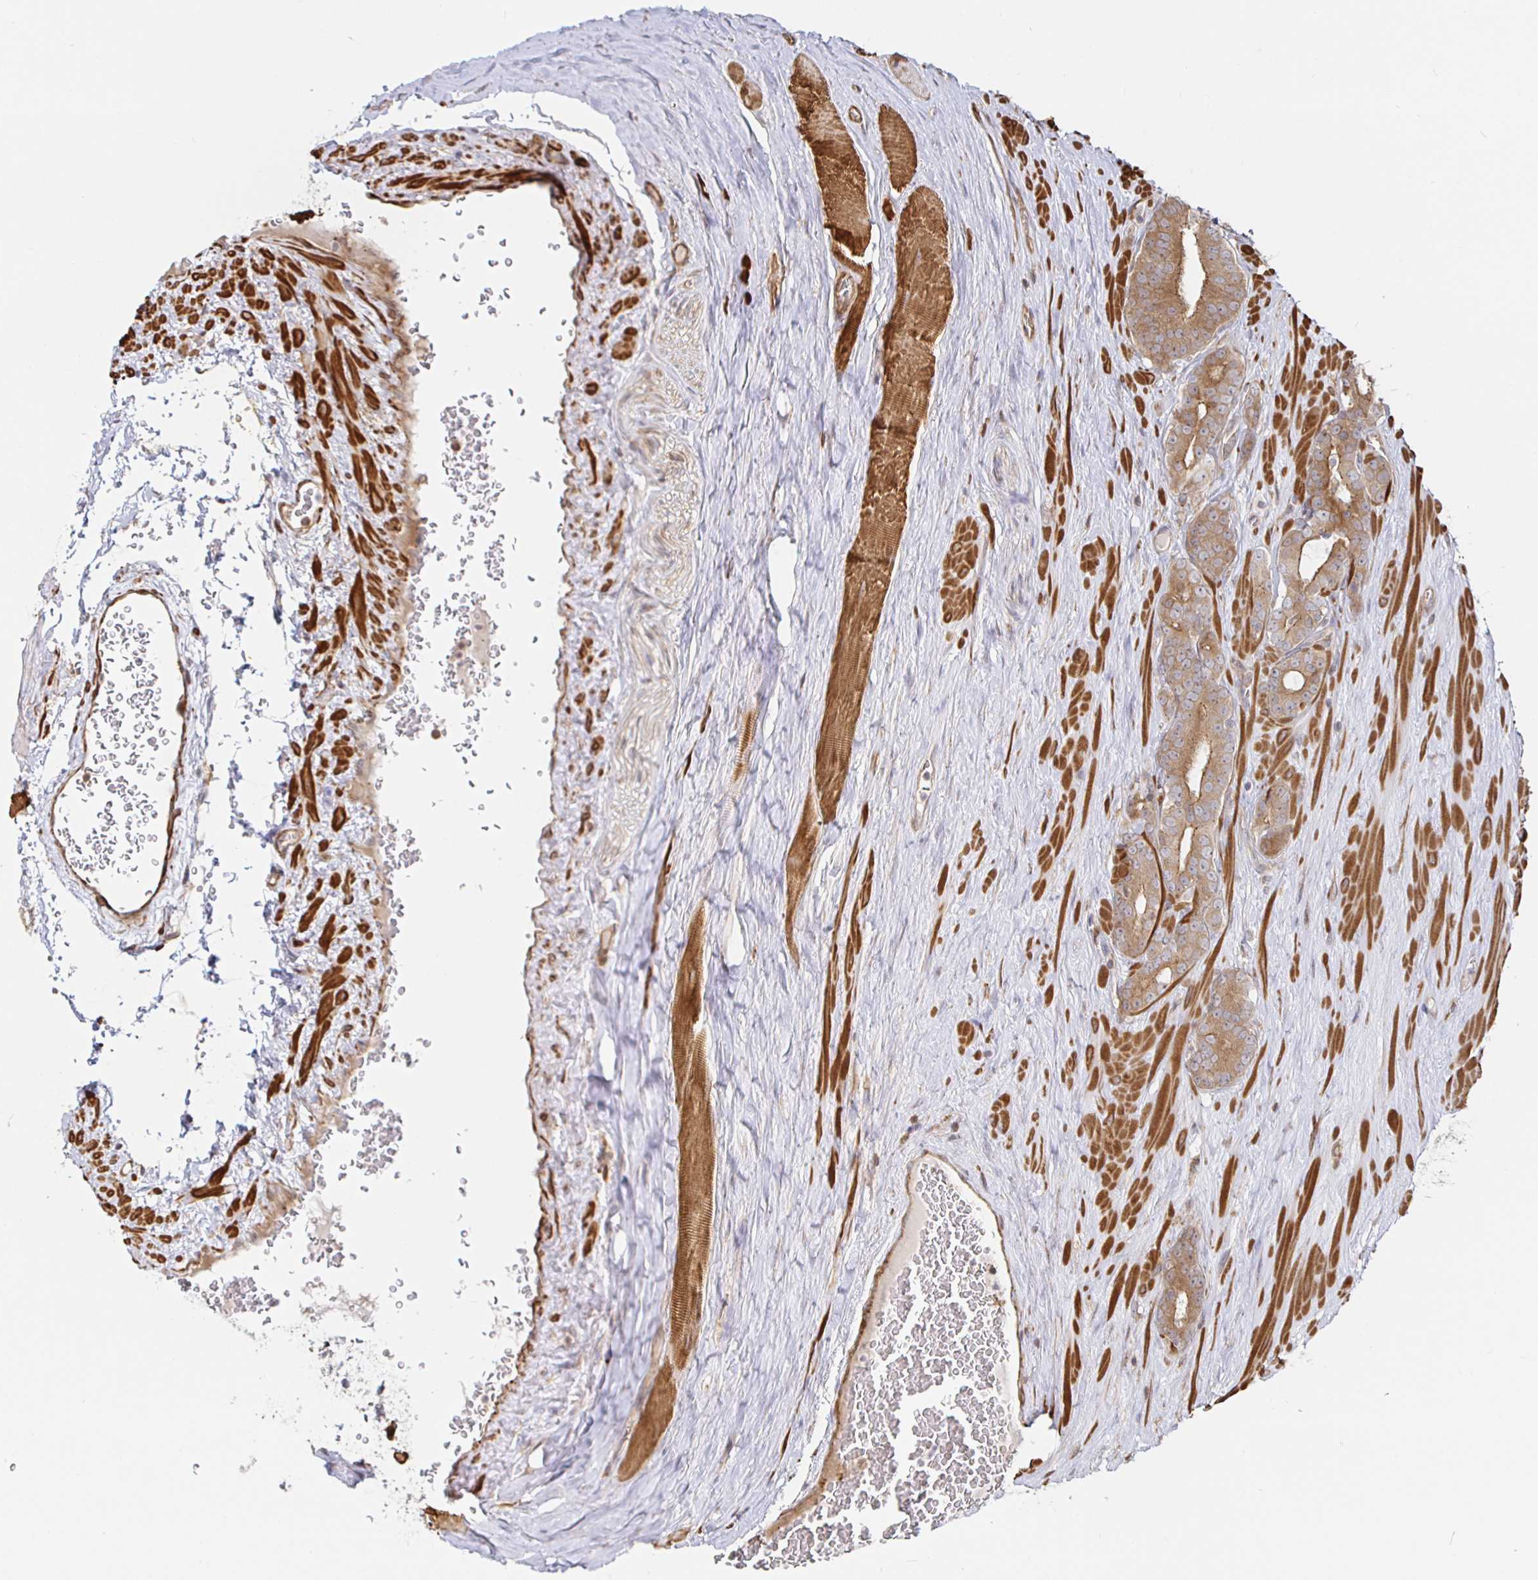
{"staining": {"intensity": "moderate", "quantity": ">75%", "location": "cytoplasmic/membranous"}, "tissue": "prostate cancer", "cell_type": "Tumor cells", "image_type": "cancer", "snomed": [{"axis": "morphology", "description": "Adenocarcinoma, High grade"}, {"axis": "topography", "description": "Prostate"}], "caption": "Brown immunohistochemical staining in prostate cancer (adenocarcinoma (high-grade)) displays moderate cytoplasmic/membranous expression in about >75% of tumor cells.", "gene": "STRAP", "patient": {"sex": "male", "age": 66}}